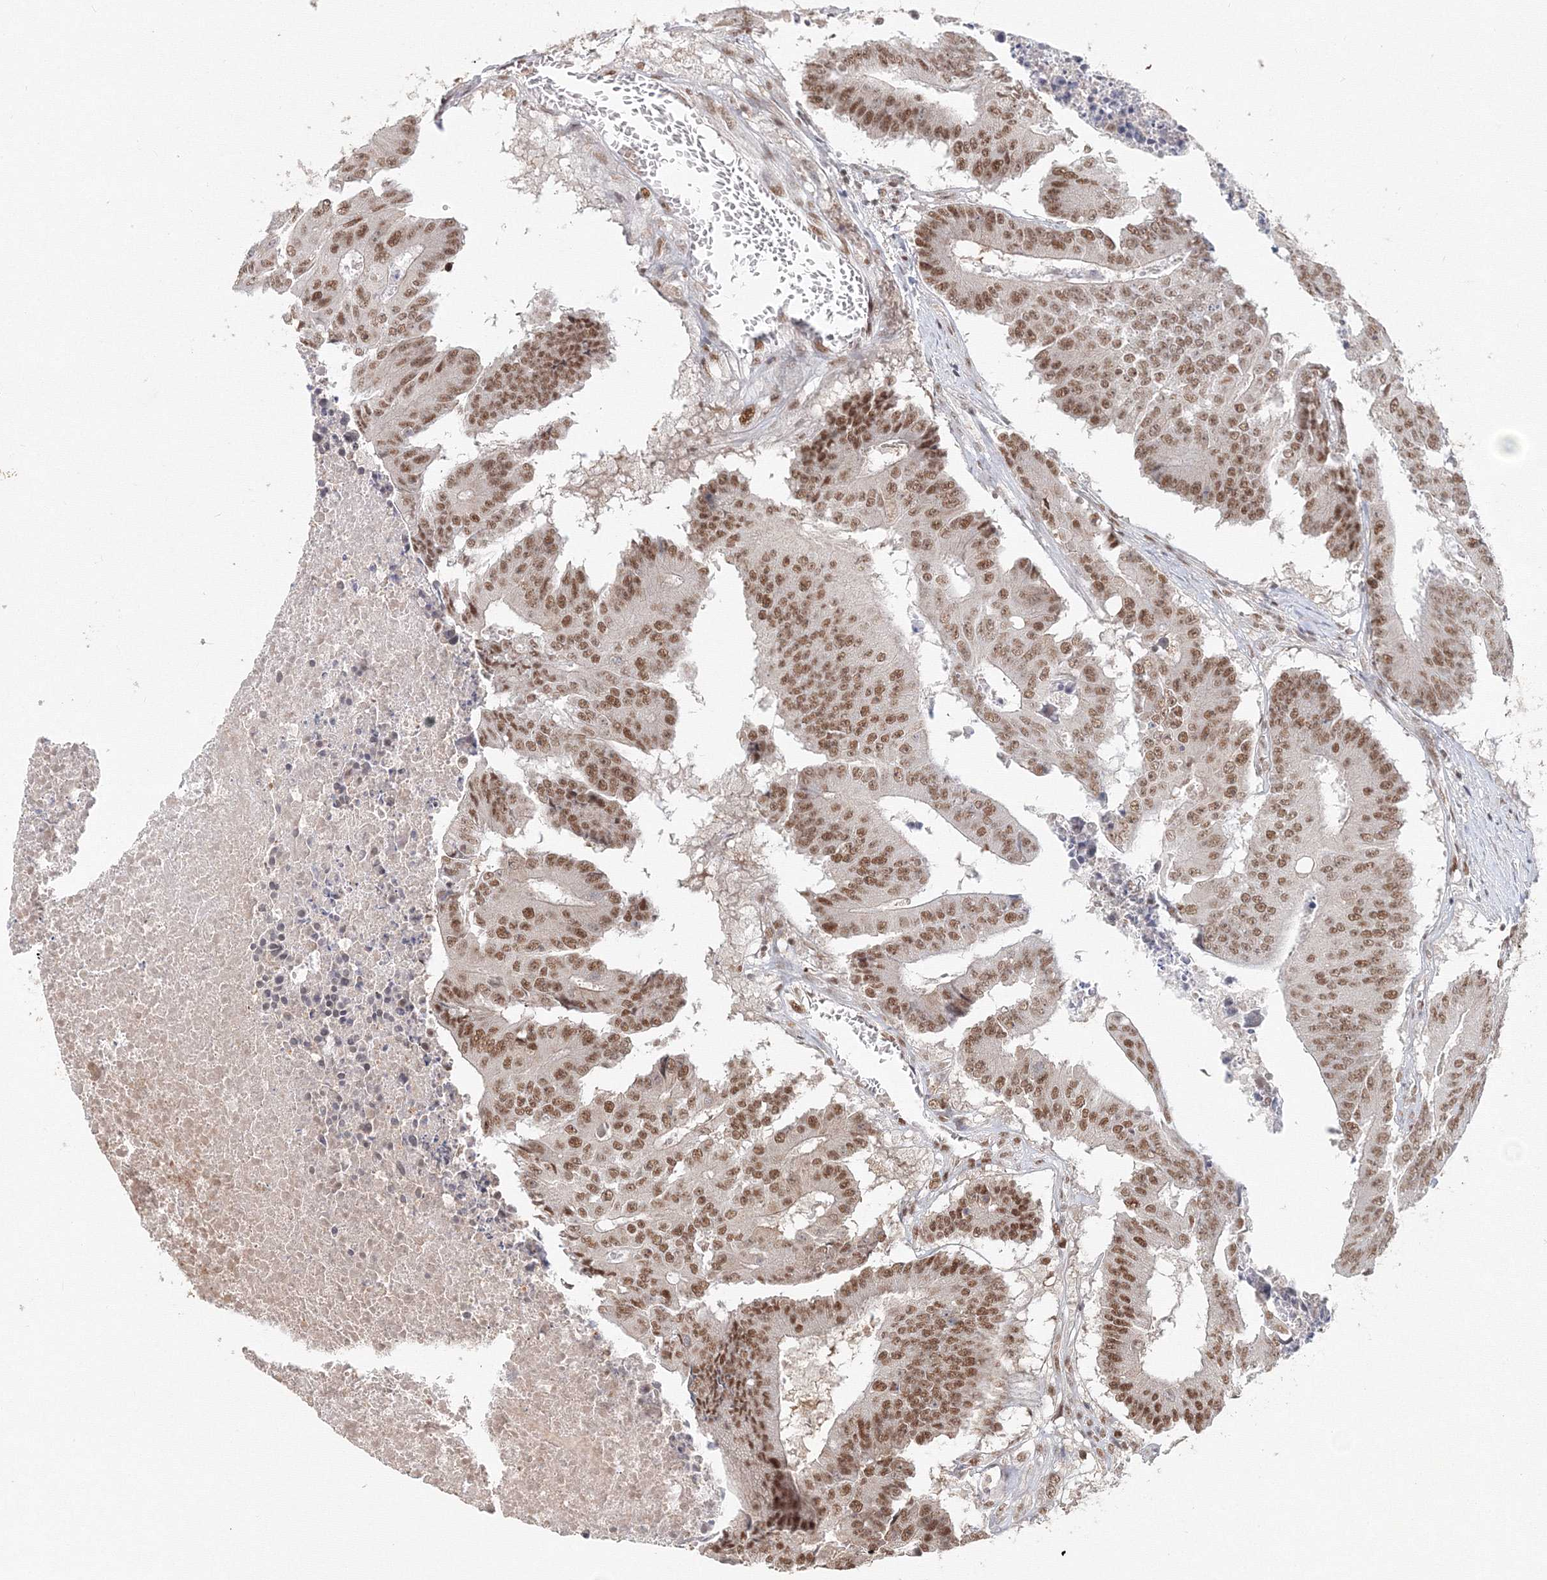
{"staining": {"intensity": "moderate", "quantity": ">75%", "location": "nuclear"}, "tissue": "colorectal cancer", "cell_type": "Tumor cells", "image_type": "cancer", "snomed": [{"axis": "morphology", "description": "Adenocarcinoma, NOS"}, {"axis": "topography", "description": "Colon"}], "caption": "A high-resolution histopathology image shows immunohistochemistry staining of colorectal adenocarcinoma, which exhibits moderate nuclear positivity in approximately >75% of tumor cells.", "gene": "IWS1", "patient": {"sex": "male", "age": 87}}